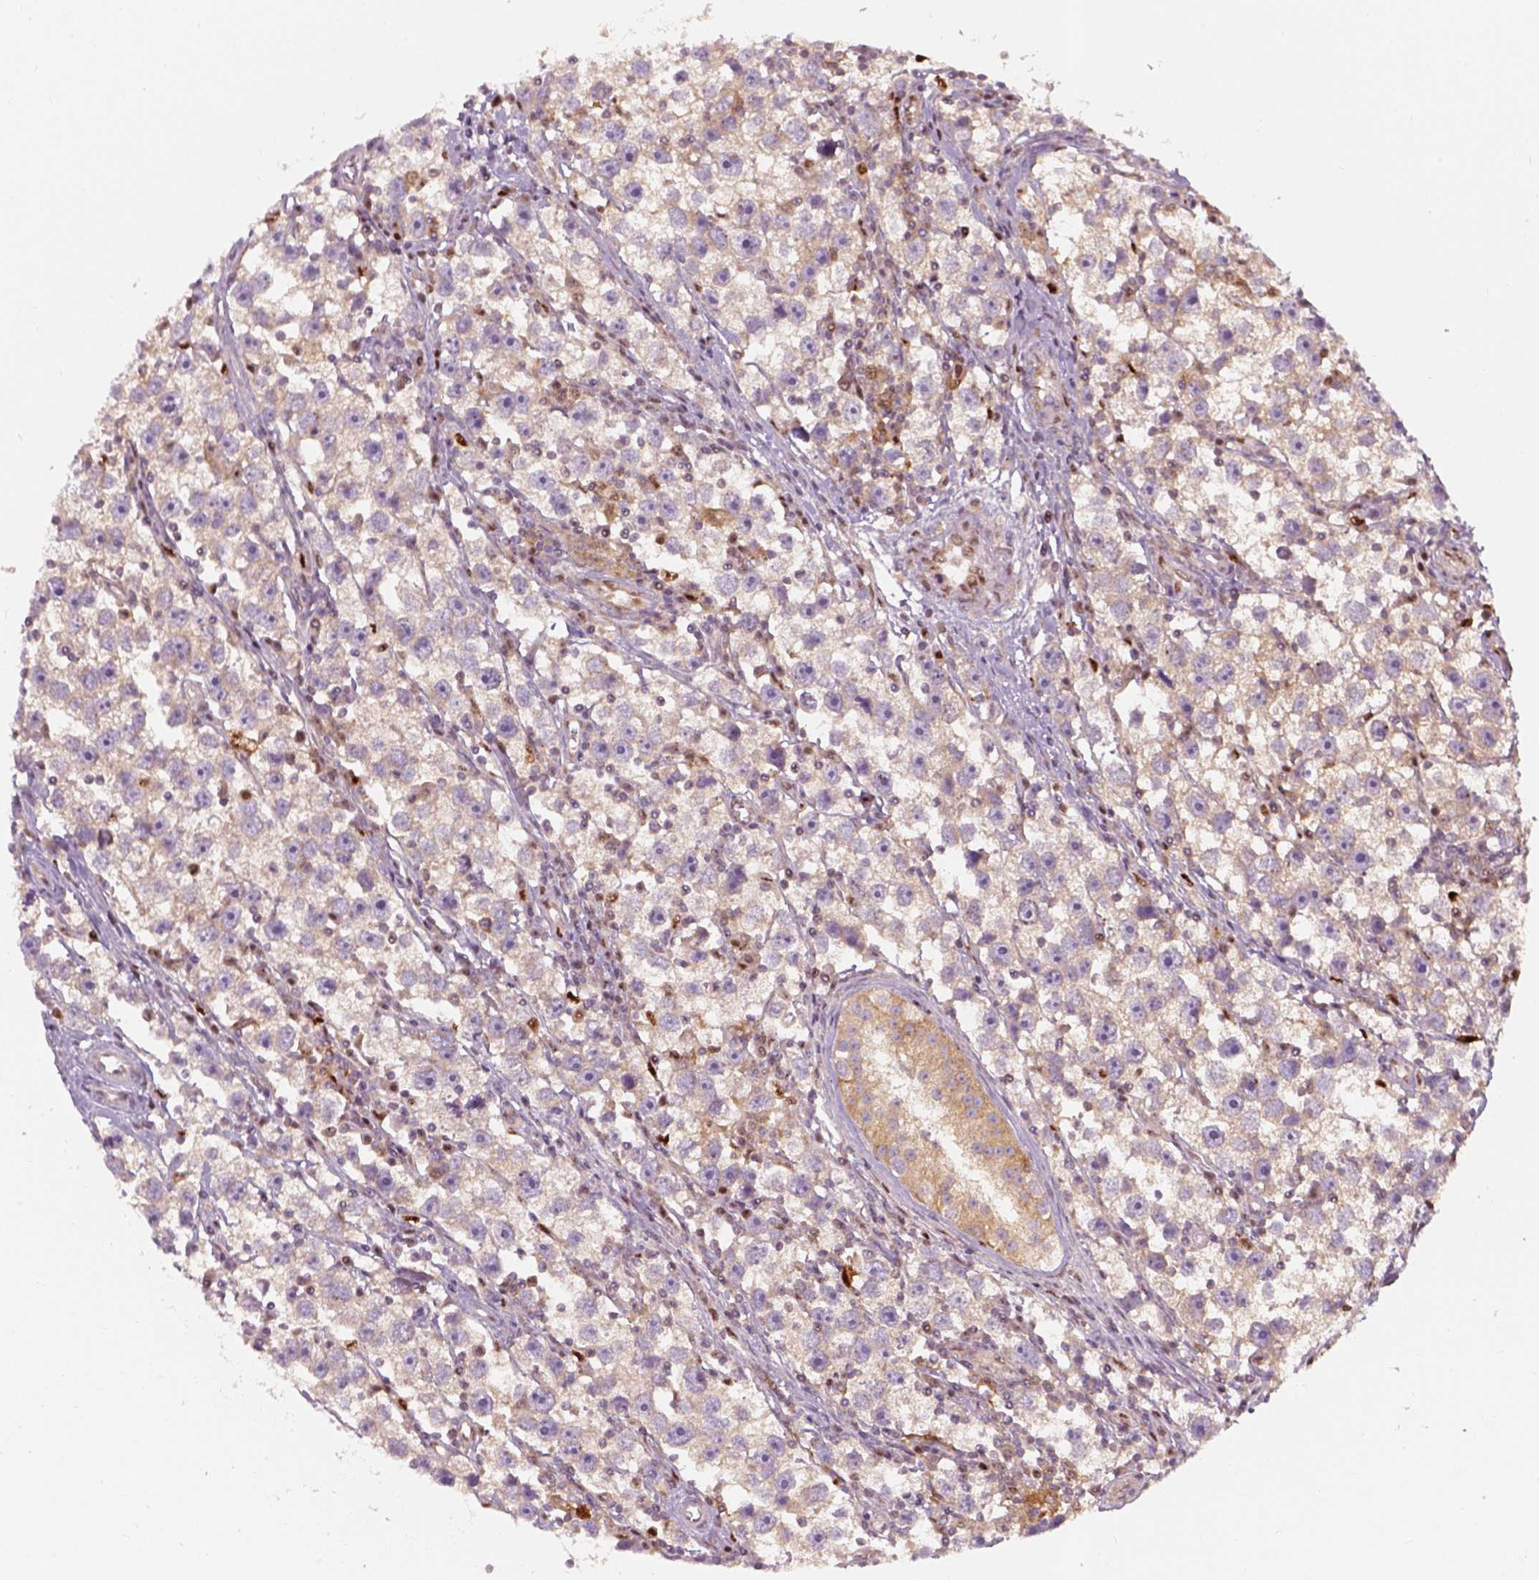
{"staining": {"intensity": "weak", "quantity": ">75%", "location": "cytoplasmic/membranous"}, "tissue": "testis cancer", "cell_type": "Tumor cells", "image_type": "cancer", "snomed": [{"axis": "morphology", "description": "Seminoma, NOS"}, {"axis": "topography", "description": "Testis"}], "caption": "A brown stain shows weak cytoplasmic/membranous staining of a protein in human testis cancer tumor cells.", "gene": "SQSTM1", "patient": {"sex": "male", "age": 30}}